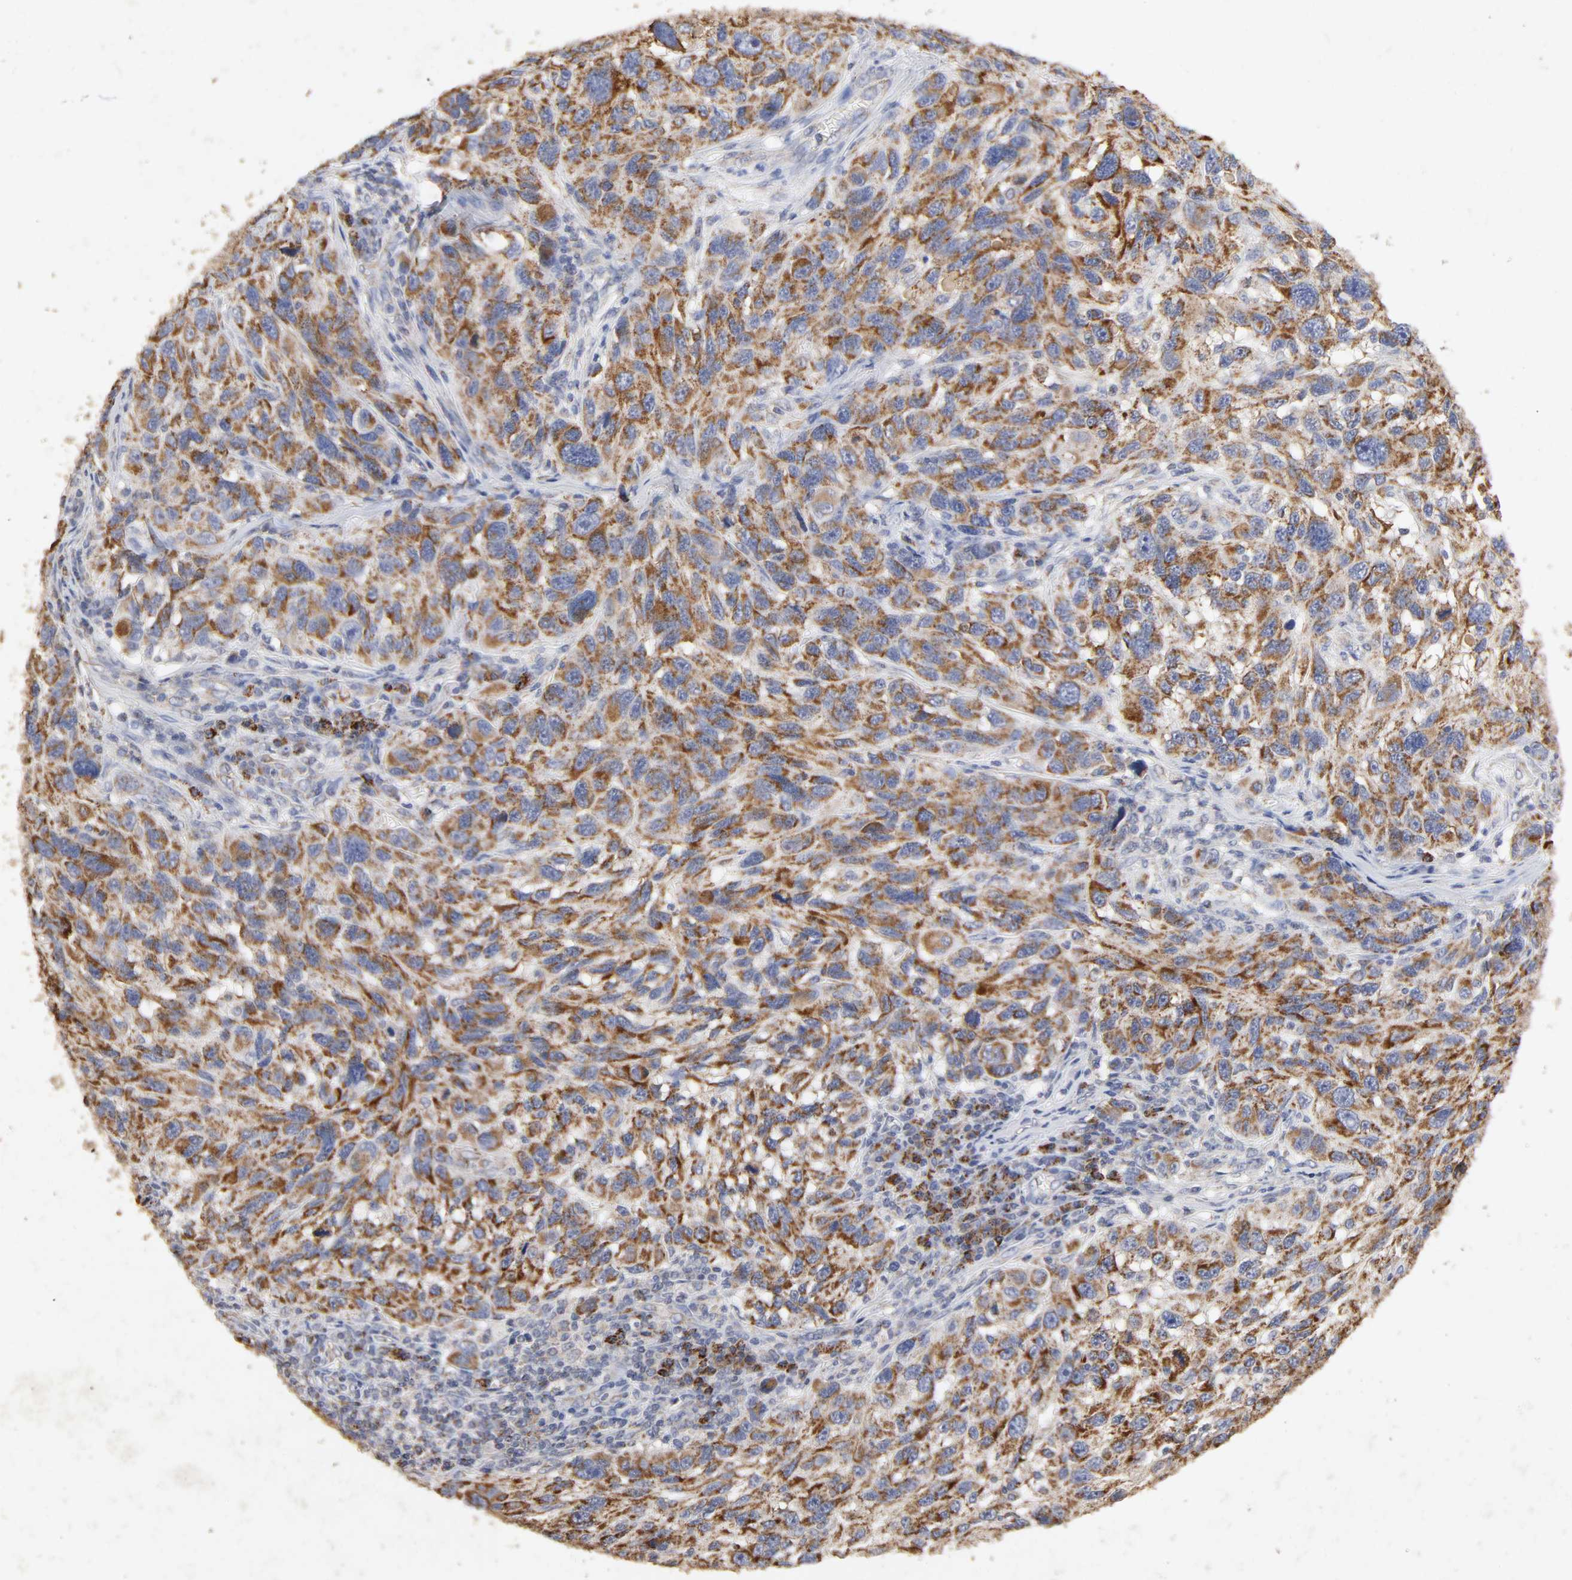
{"staining": {"intensity": "strong", "quantity": ">75%", "location": "cytoplasmic/membranous"}, "tissue": "melanoma", "cell_type": "Tumor cells", "image_type": "cancer", "snomed": [{"axis": "morphology", "description": "Malignant melanoma, NOS"}, {"axis": "topography", "description": "Skin"}], "caption": "The immunohistochemical stain labels strong cytoplasmic/membranous positivity in tumor cells of melanoma tissue.", "gene": "CYCS", "patient": {"sex": "male", "age": 53}}